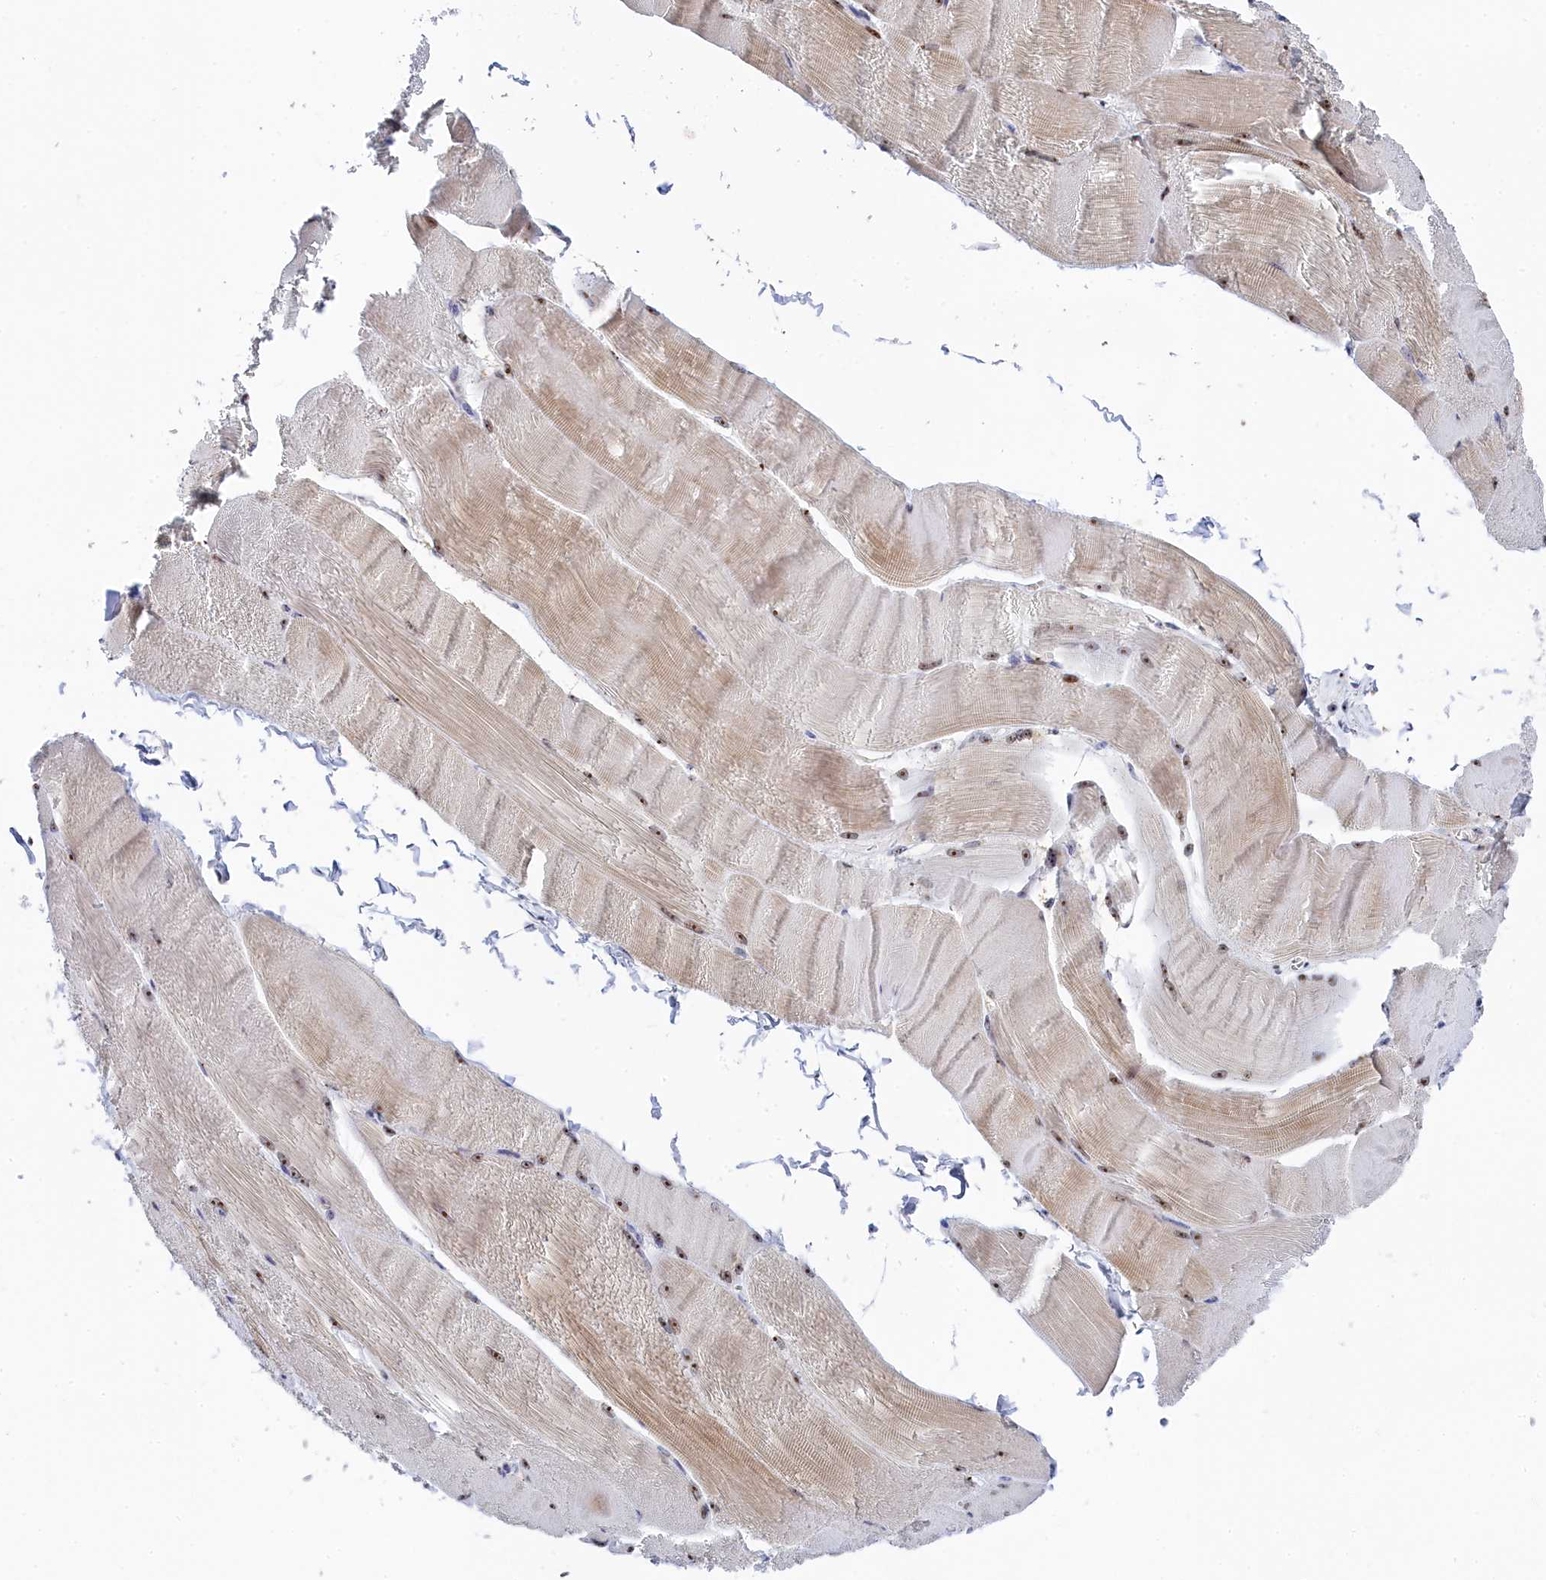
{"staining": {"intensity": "moderate", "quantity": "25%-75%", "location": "cytoplasmic/membranous,nuclear"}, "tissue": "skeletal muscle", "cell_type": "Myocytes", "image_type": "normal", "snomed": [{"axis": "morphology", "description": "Normal tissue, NOS"}, {"axis": "morphology", "description": "Basal cell carcinoma"}, {"axis": "topography", "description": "Skeletal muscle"}], "caption": "Immunohistochemical staining of normal skeletal muscle demonstrates medium levels of moderate cytoplasmic/membranous,nuclear expression in about 25%-75% of myocytes. The staining was performed using DAB, with brown indicating positive protein expression. Nuclei are stained blue with hematoxylin.", "gene": "RSL1D1", "patient": {"sex": "female", "age": 64}}